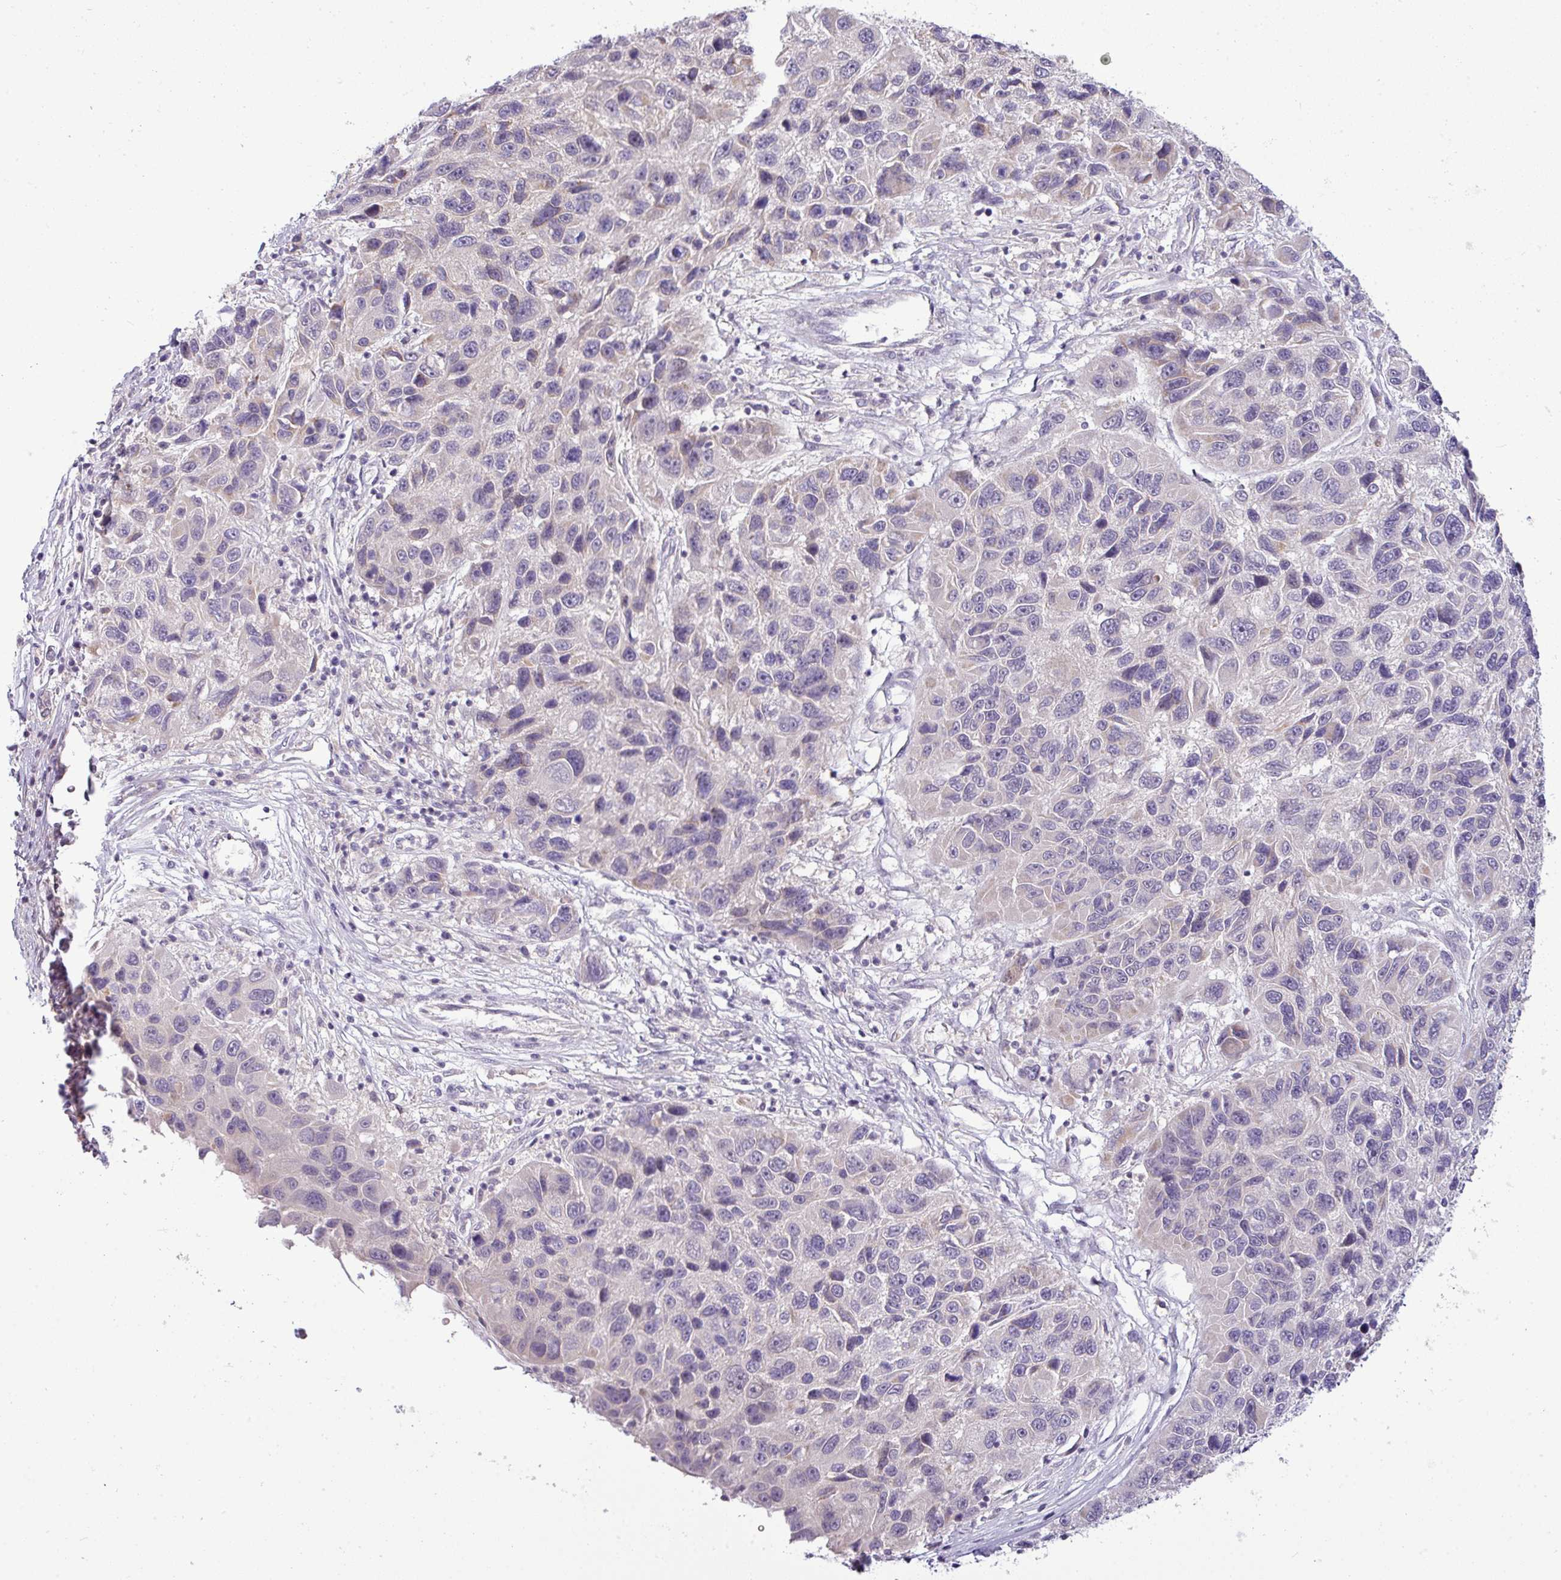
{"staining": {"intensity": "negative", "quantity": "none", "location": "none"}, "tissue": "melanoma", "cell_type": "Tumor cells", "image_type": "cancer", "snomed": [{"axis": "morphology", "description": "Malignant melanoma, NOS"}, {"axis": "topography", "description": "Skin"}], "caption": "Protein analysis of melanoma shows no significant expression in tumor cells.", "gene": "APOM", "patient": {"sex": "male", "age": 53}}